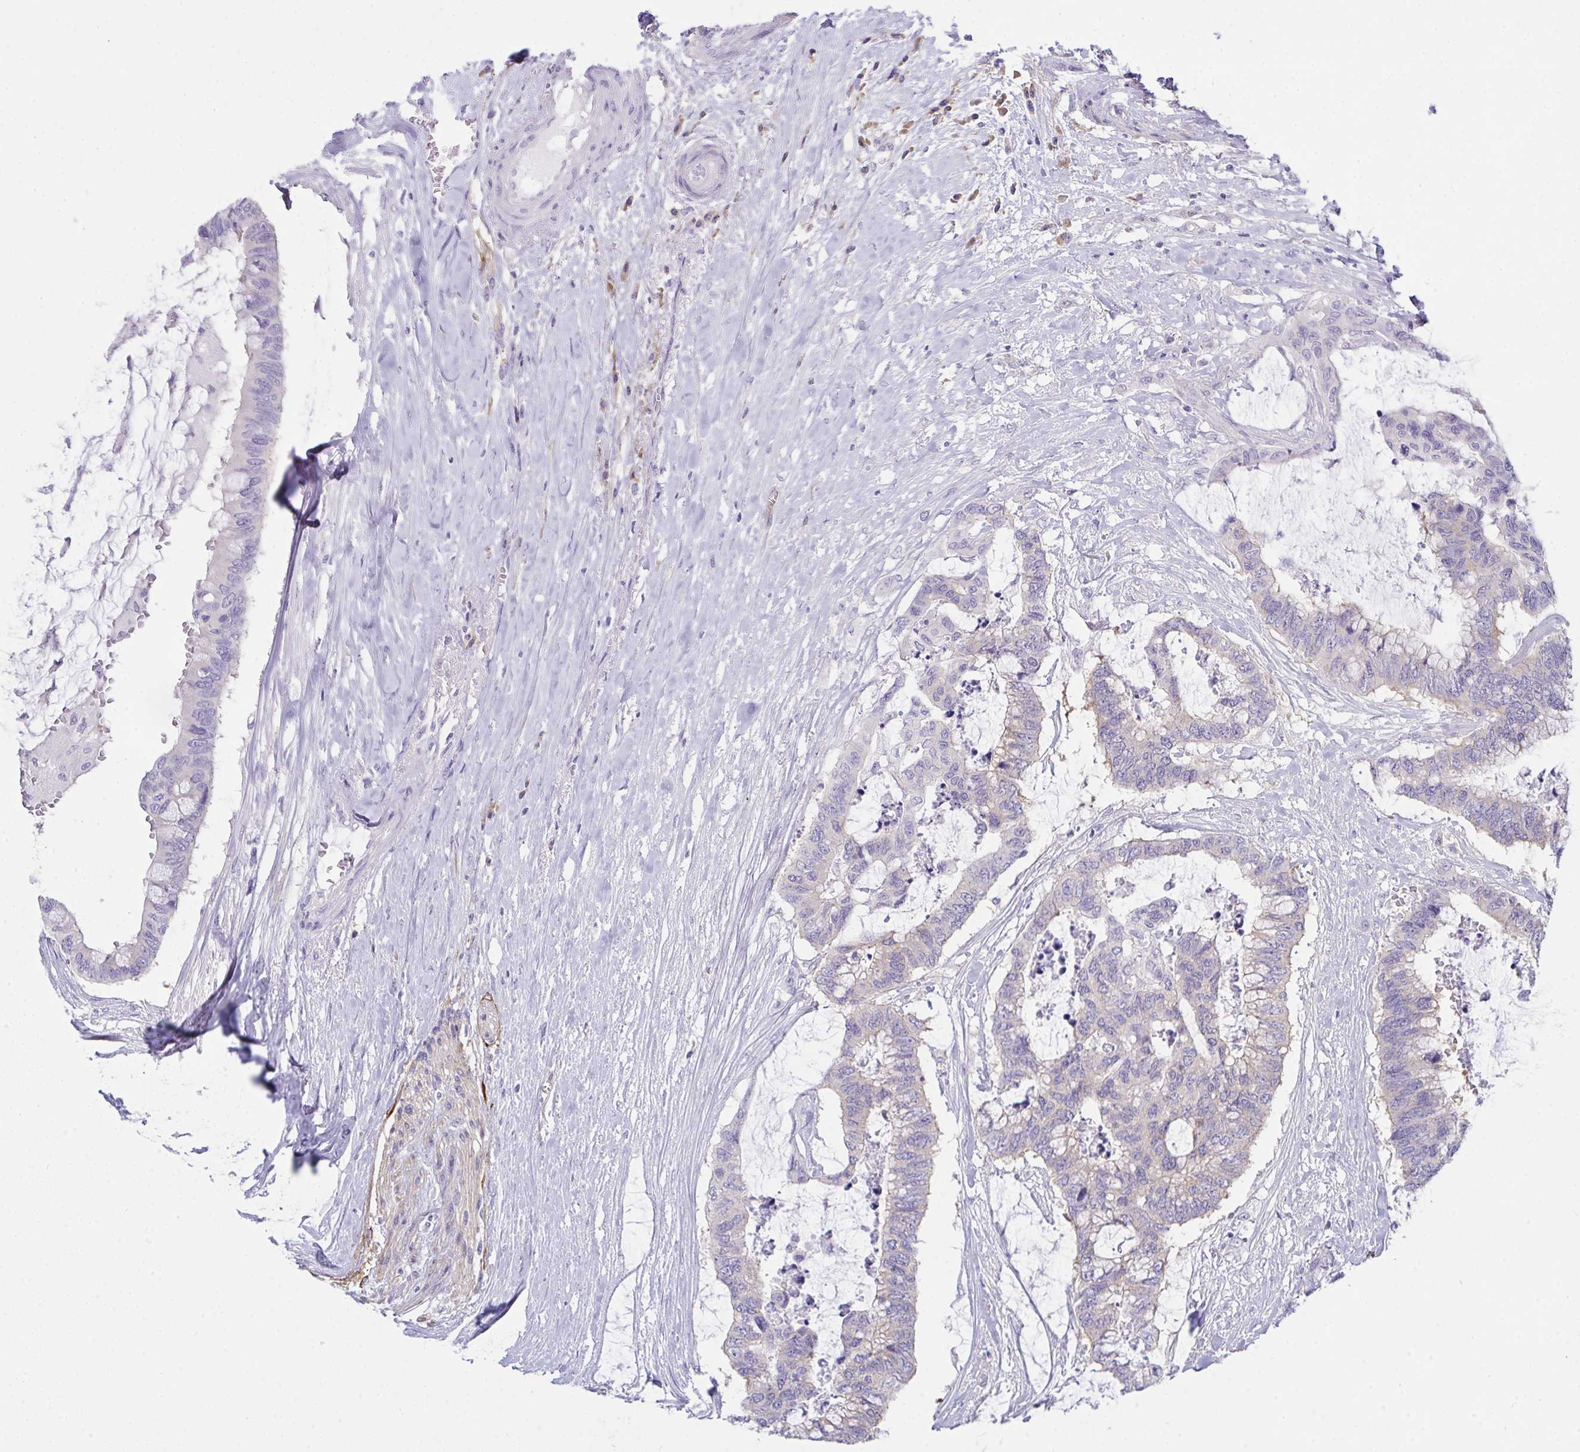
{"staining": {"intensity": "weak", "quantity": "<25%", "location": "cytoplasmic/membranous"}, "tissue": "colorectal cancer", "cell_type": "Tumor cells", "image_type": "cancer", "snomed": [{"axis": "morphology", "description": "Adenocarcinoma, NOS"}, {"axis": "topography", "description": "Rectum"}], "caption": "Histopathology image shows no protein staining in tumor cells of colorectal cancer tissue.", "gene": "GAB1", "patient": {"sex": "female", "age": 59}}